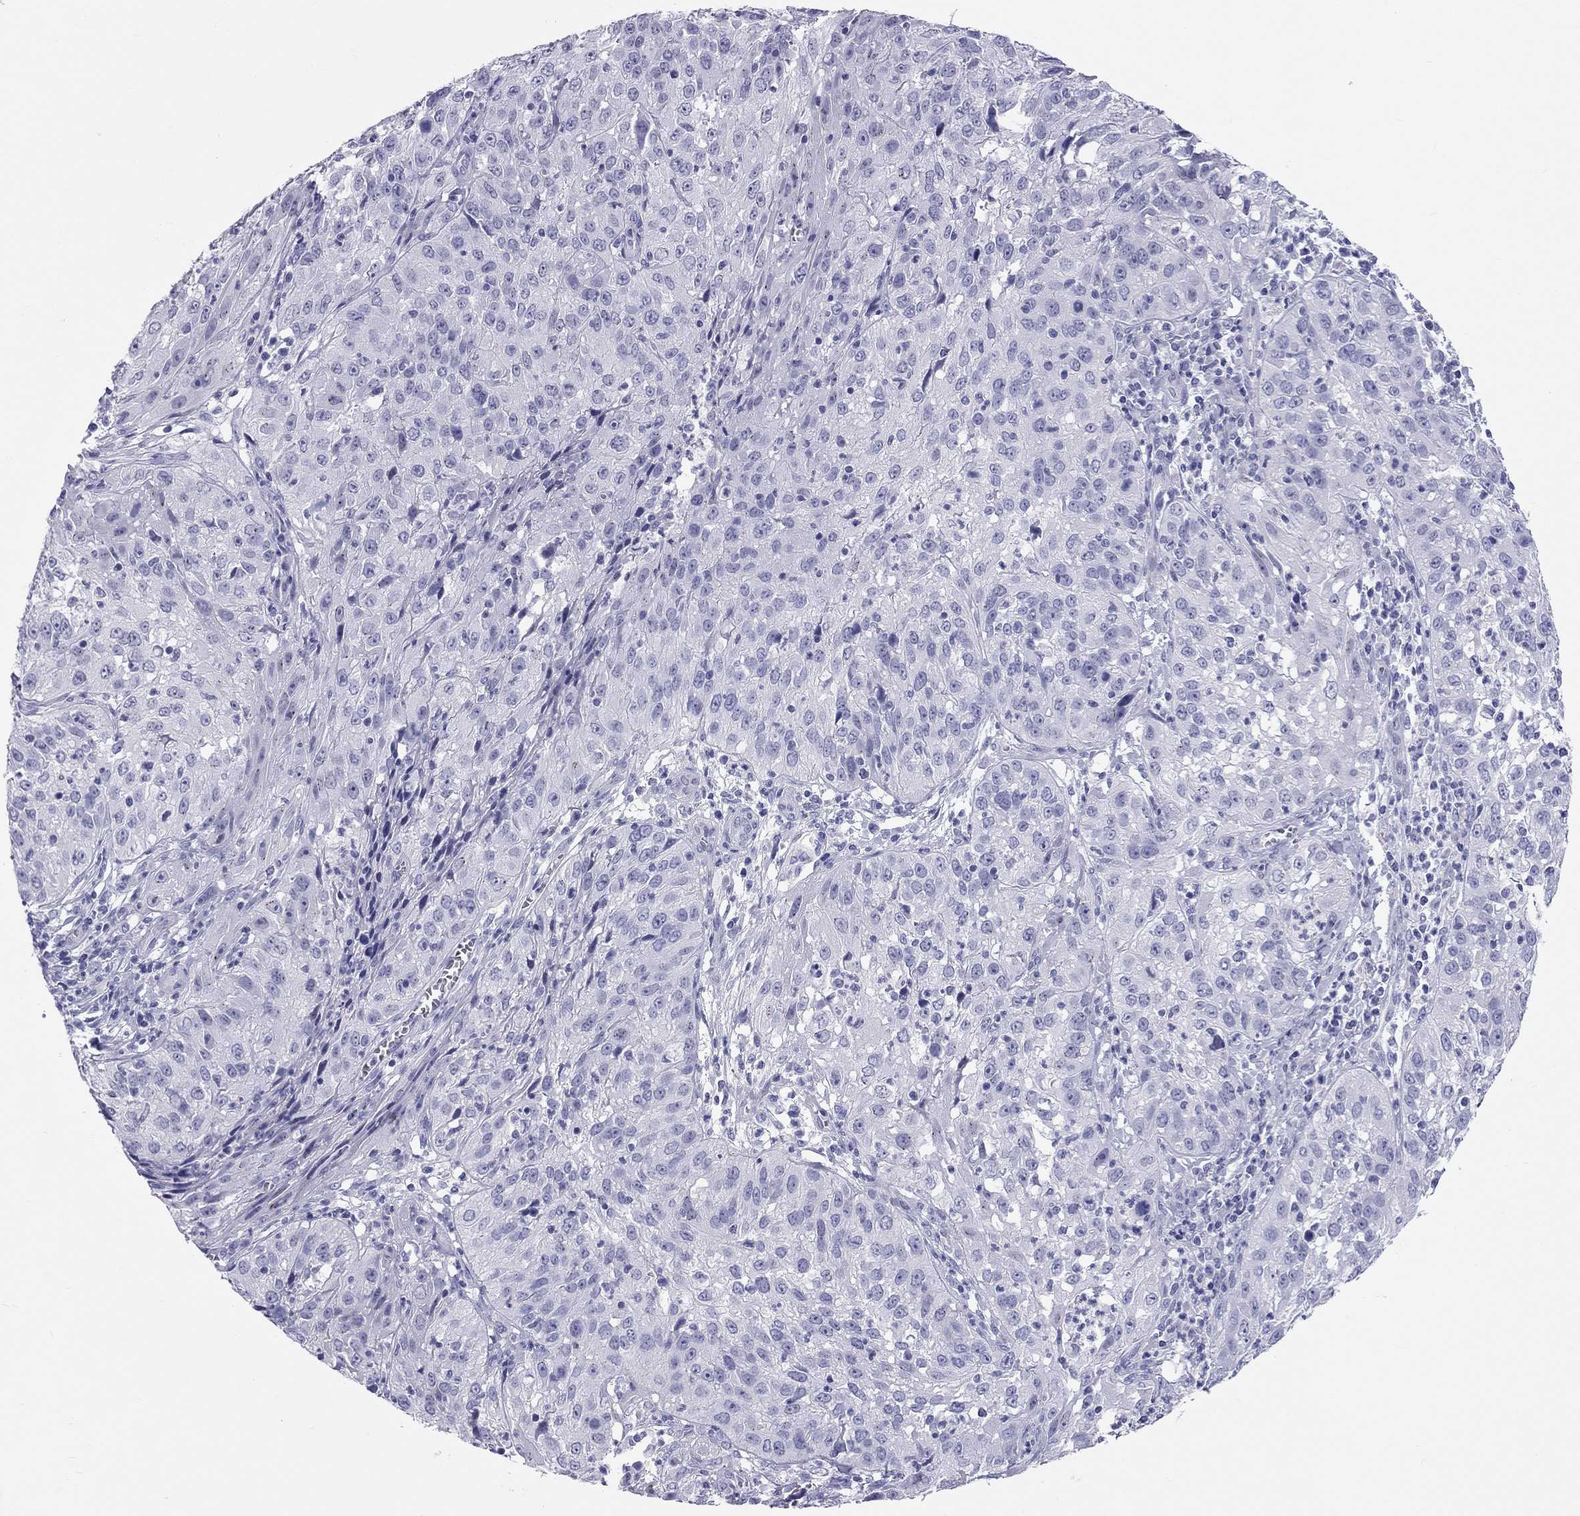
{"staining": {"intensity": "negative", "quantity": "none", "location": "none"}, "tissue": "cervical cancer", "cell_type": "Tumor cells", "image_type": "cancer", "snomed": [{"axis": "morphology", "description": "Squamous cell carcinoma, NOS"}, {"axis": "topography", "description": "Cervix"}], "caption": "Immunohistochemistry (IHC) histopathology image of neoplastic tissue: cervical cancer (squamous cell carcinoma) stained with DAB displays no significant protein positivity in tumor cells.", "gene": "FSCN3", "patient": {"sex": "female", "age": 32}}